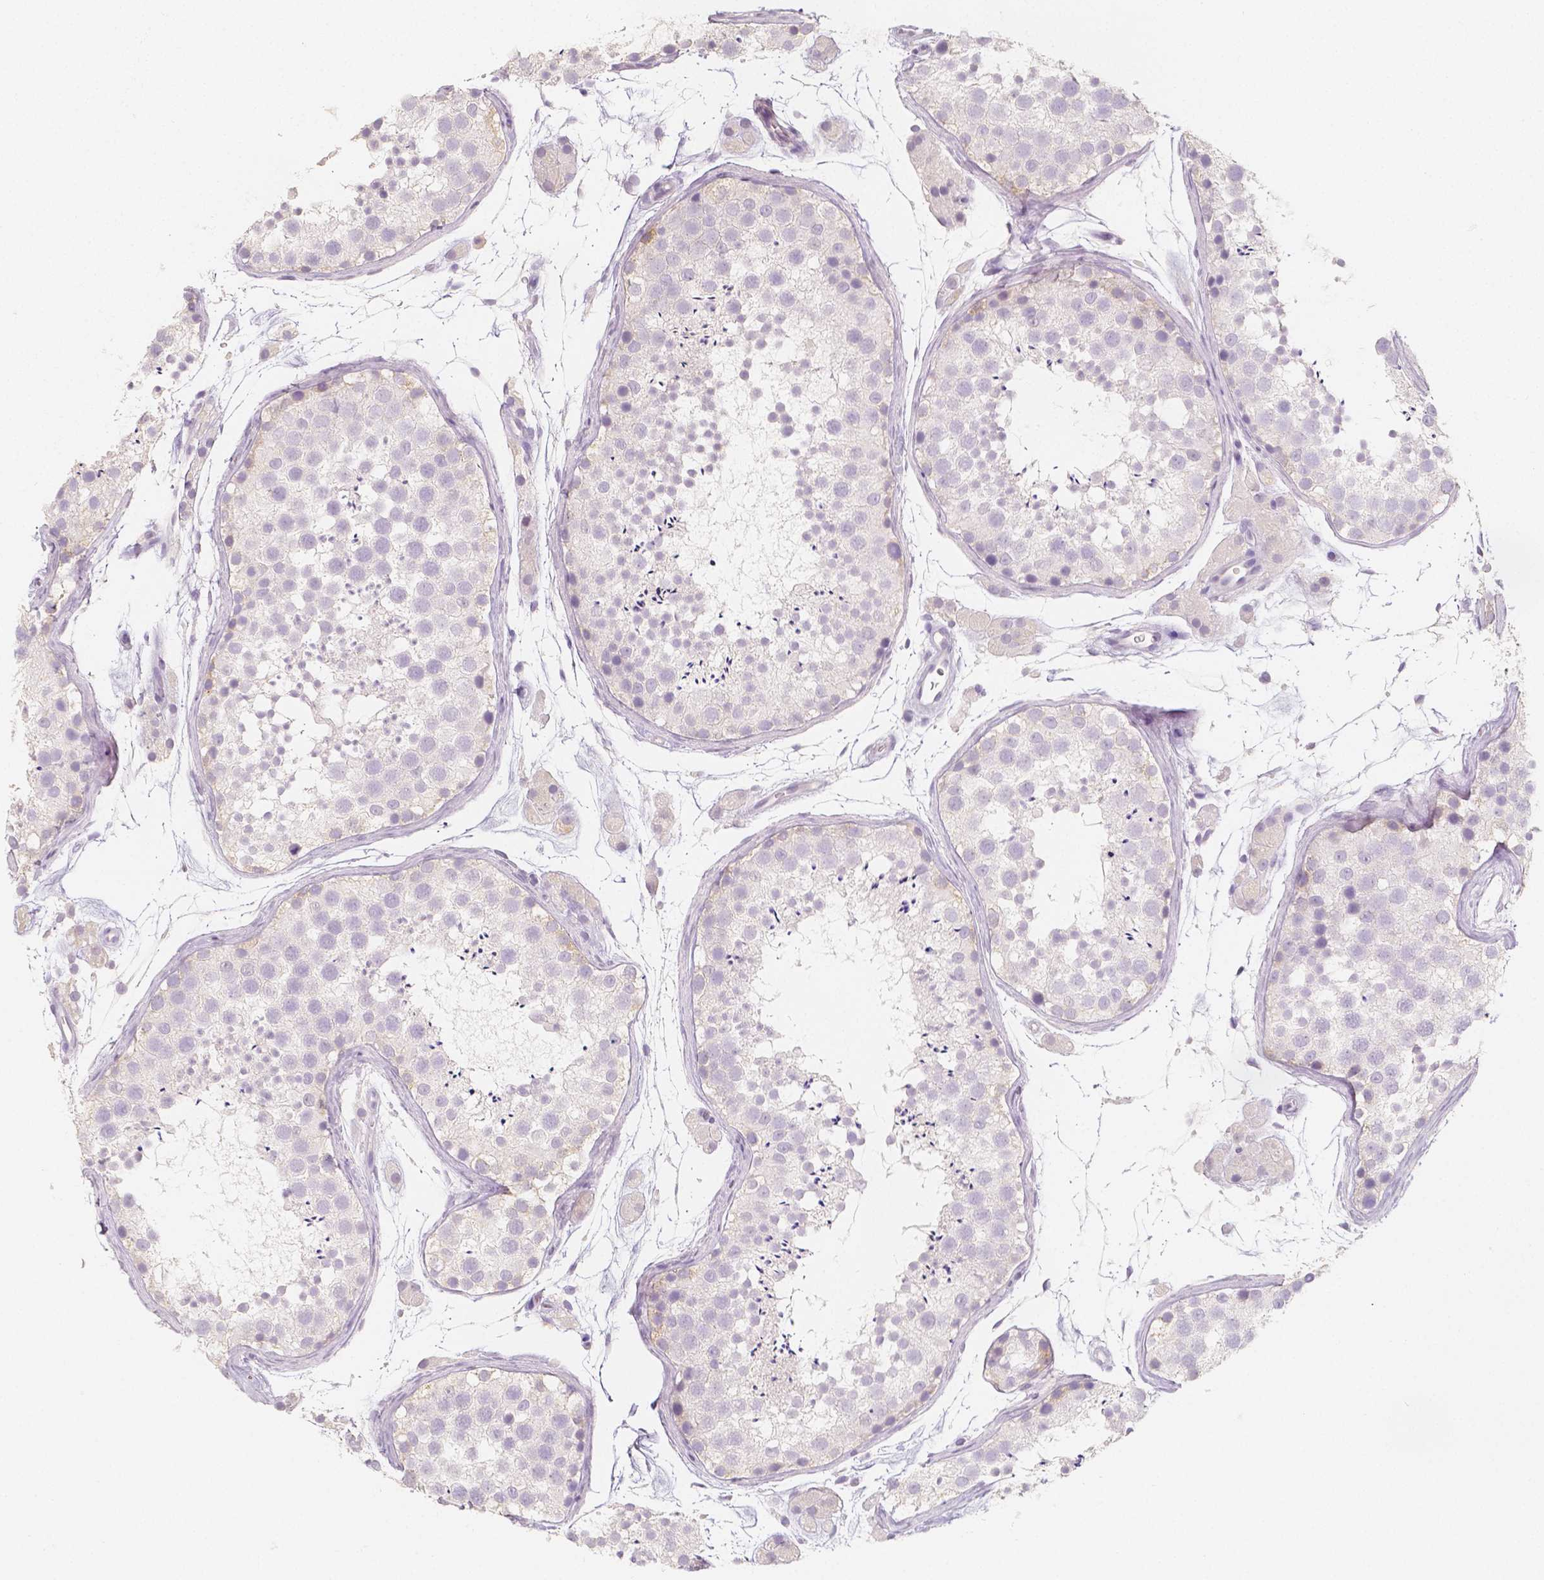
{"staining": {"intensity": "negative", "quantity": "none", "location": "none"}, "tissue": "testis", "cell_type": "Cells in seminiferous ducts", "image_type": "normal", "snomed": [{"axis": "morphology", "description": "Normal tissue, NOS"}, {"axis": "topography", "description": "Testis"}], "caption": "Cells in seminiferous ducts are negative for brown protein staining in unremarkable testis. (Stains: DAB immunohistochemistry with hematoxylin counter stain, Microscopy: brightfield microscopy at high magnification).", "gene": "NECAB2", "patient": {"sex": "male", "age": 41}}